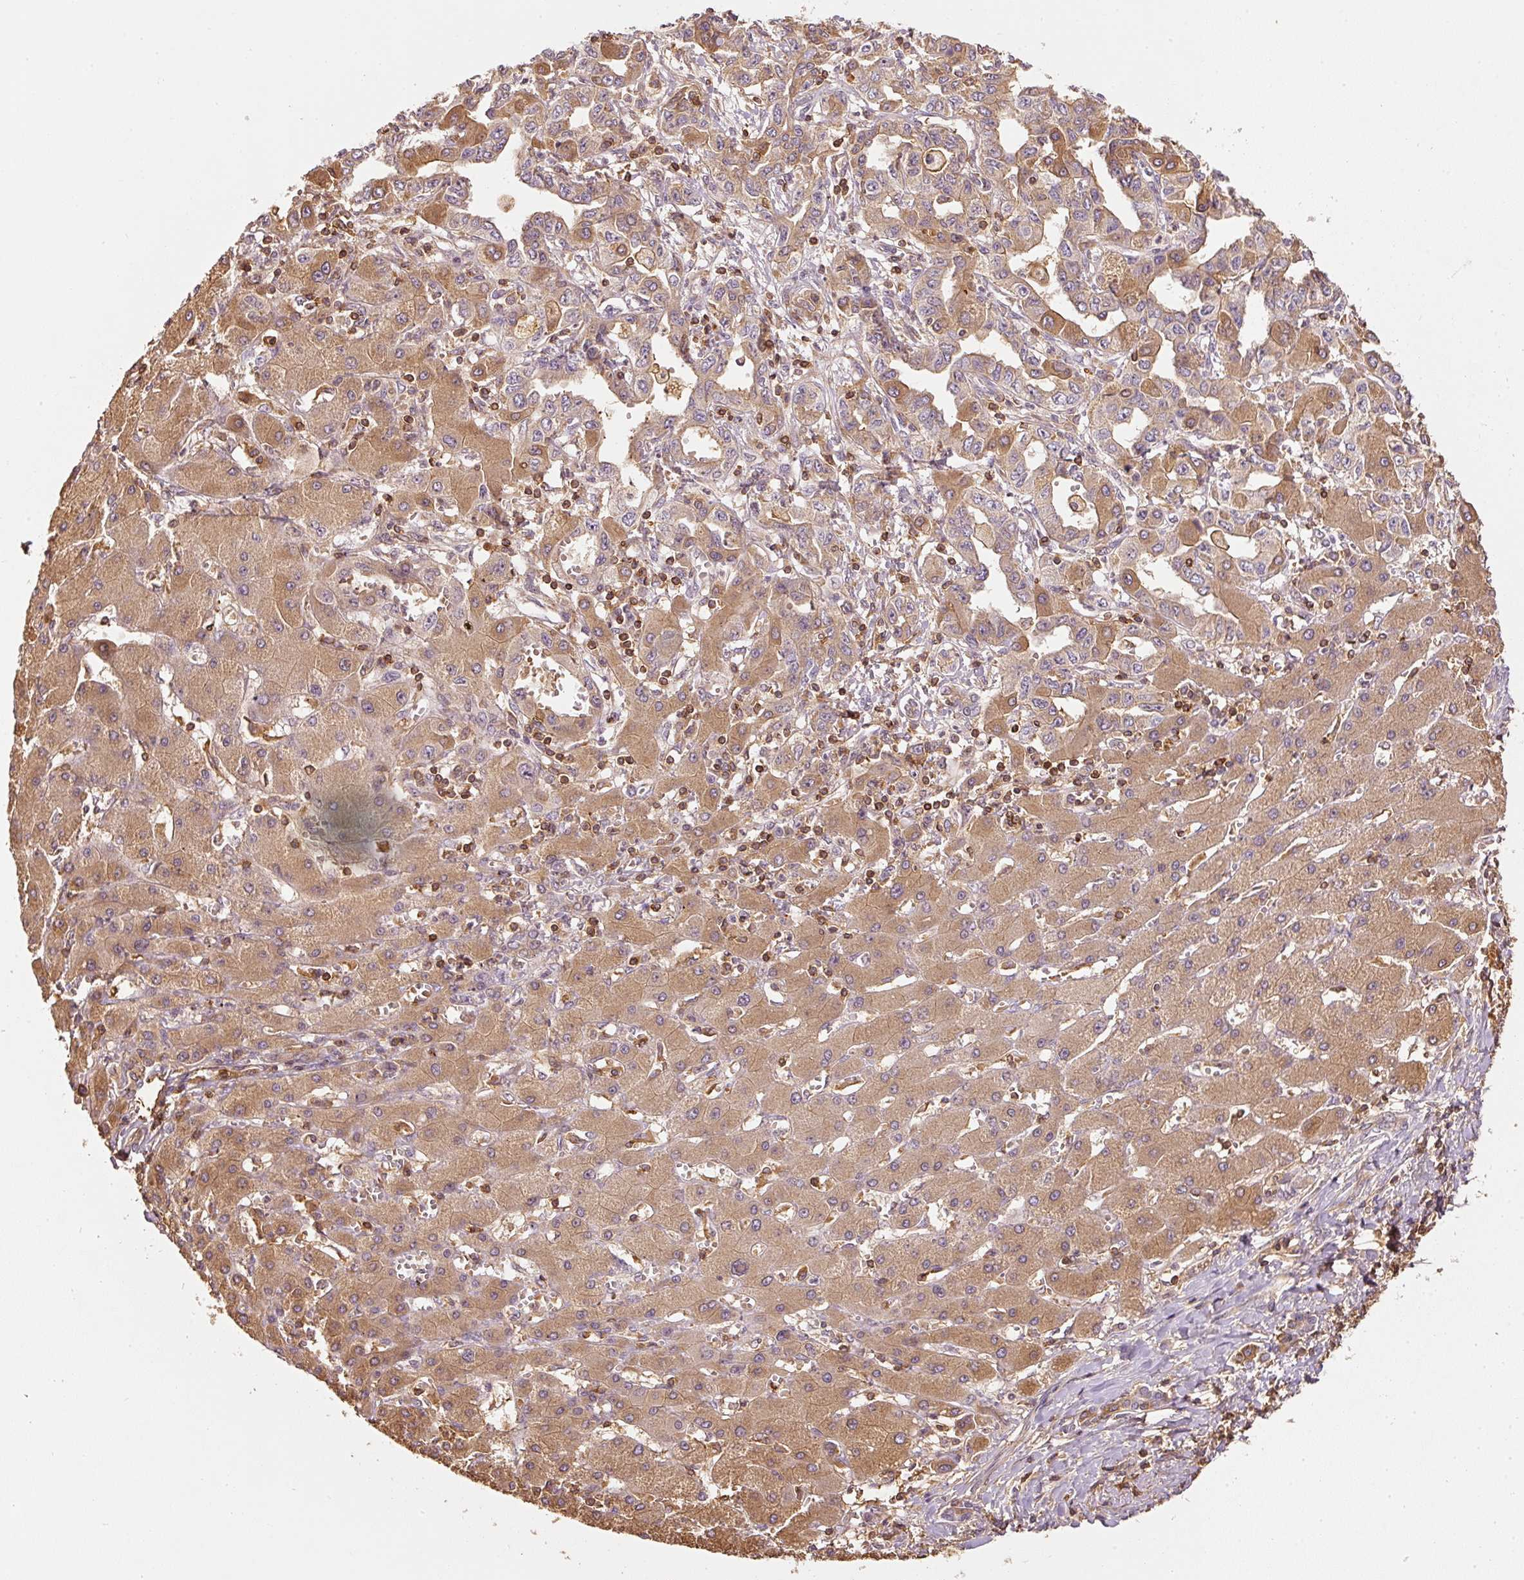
{"staining": {"intensity": "moderate", "quantity": "25%-75%", "location": "cytoplasmic/membranous"}, "tissue": "liver cancer", "cell_type": "Tumor cells", "image_type": "cancer", "snomed": [{"axis": "morphology", "description": "Cholangiocarcinoma"}, {"axis": "topography", "description": "Liver"}], "caption": "Immunohistochemical staining of cholangiocarcinoma (liver) displays medium levels of moderate cytoplasmic/membranous protein expression in approximately 25%-75% of tumor cells.", "gene": "EVL", "patient": {"sex": "male", "age": 59}}